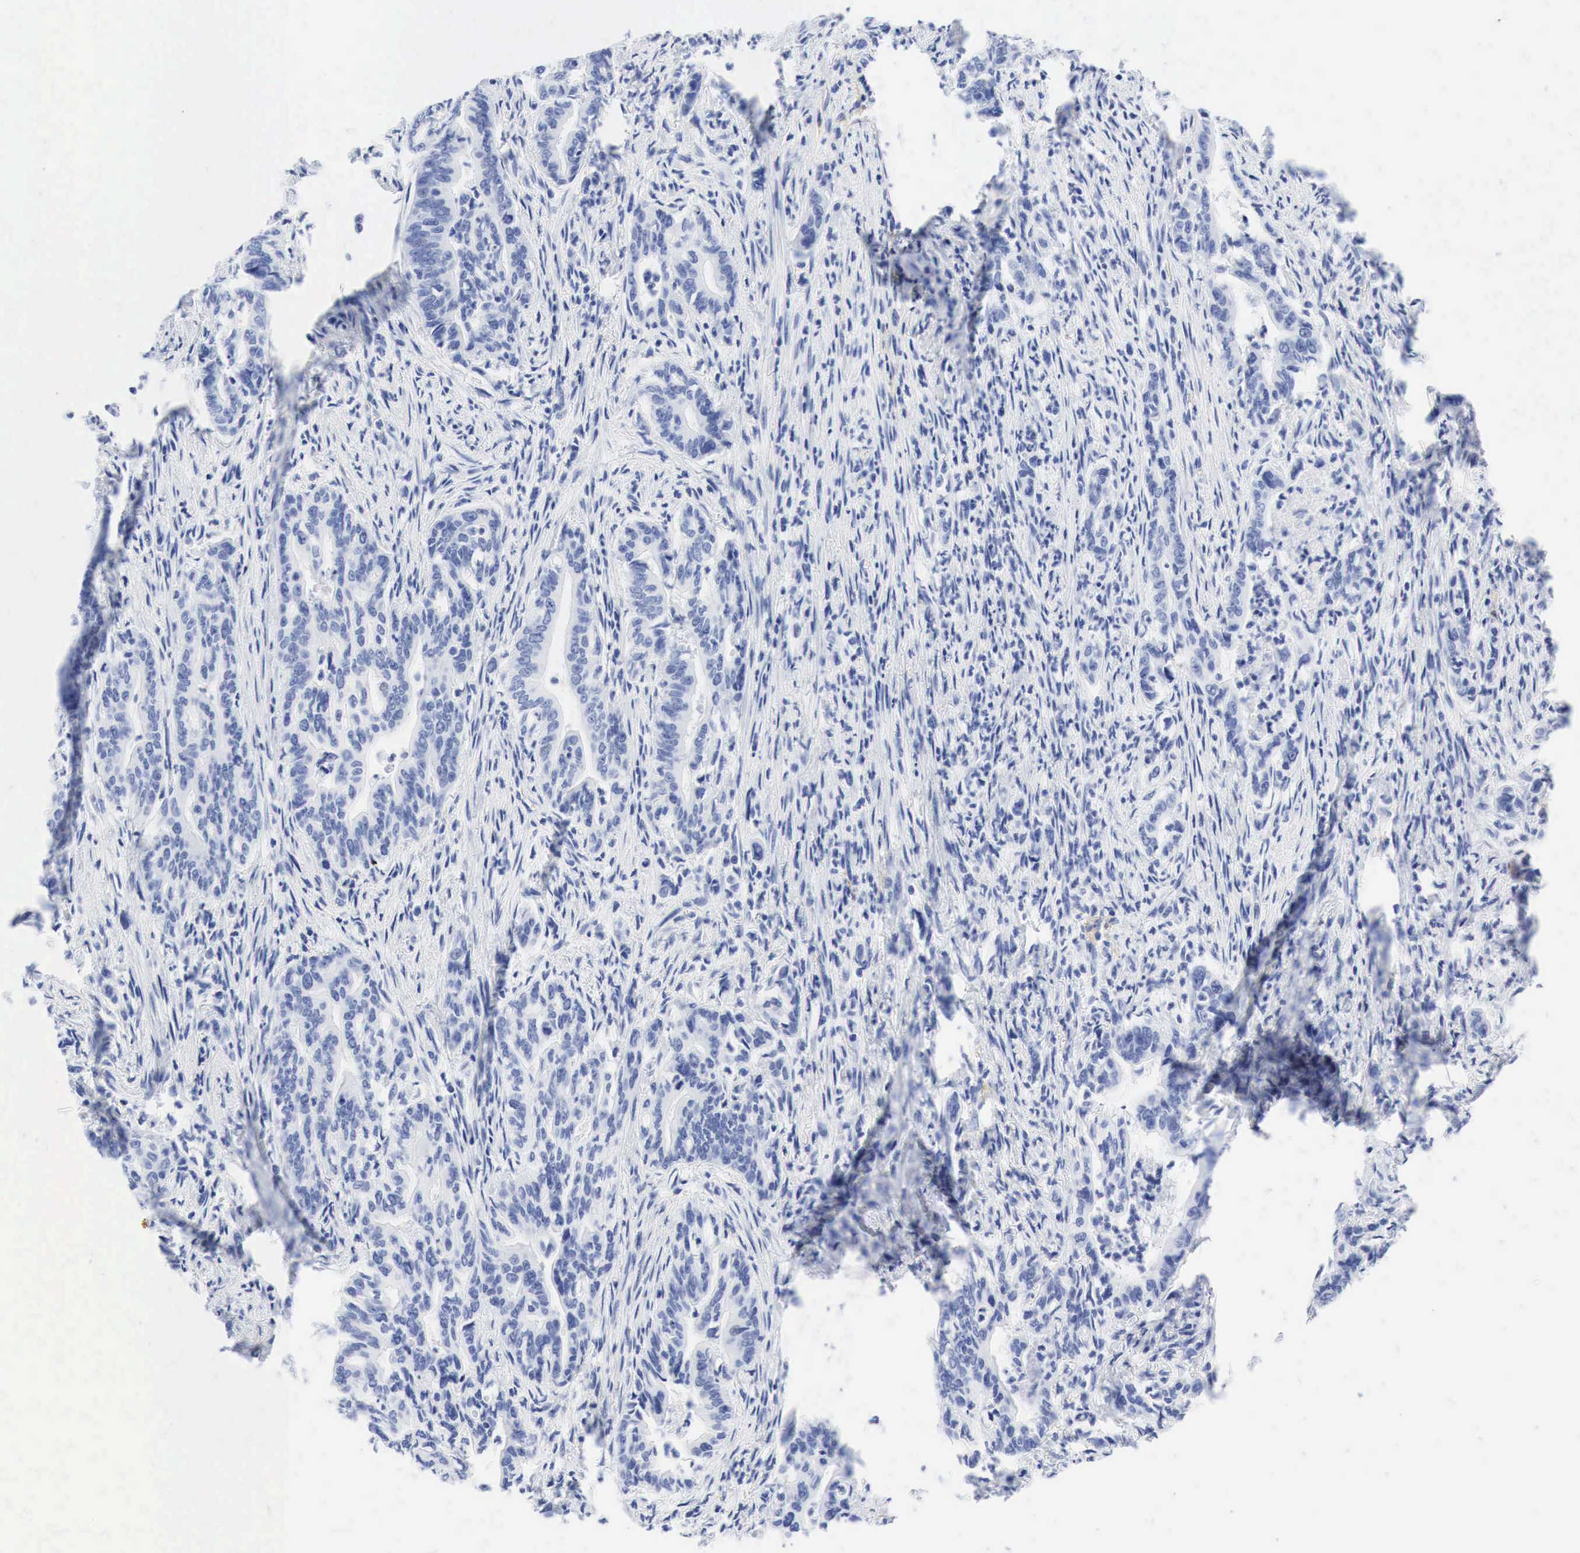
{"staining": {"intensity": "negative", "quantity": "none", "location": "none"}, "tissue": "stomach cancer", "cell_type": "Tumor cells", "image_type": "cancer", "snomed": [{"axis": "morphology", "description": "Adenocarcinoma, NOS"}, {"axis": "topography", "description": "Stomach"}], "caption": "IHC micrograph of neoplastic tissue: adenocarcinoma (stomach) stained with DAB displays no significant protein expression in tumor cells.", "gene": "INHA", "patient": {"sex": "female", "age": 76}}